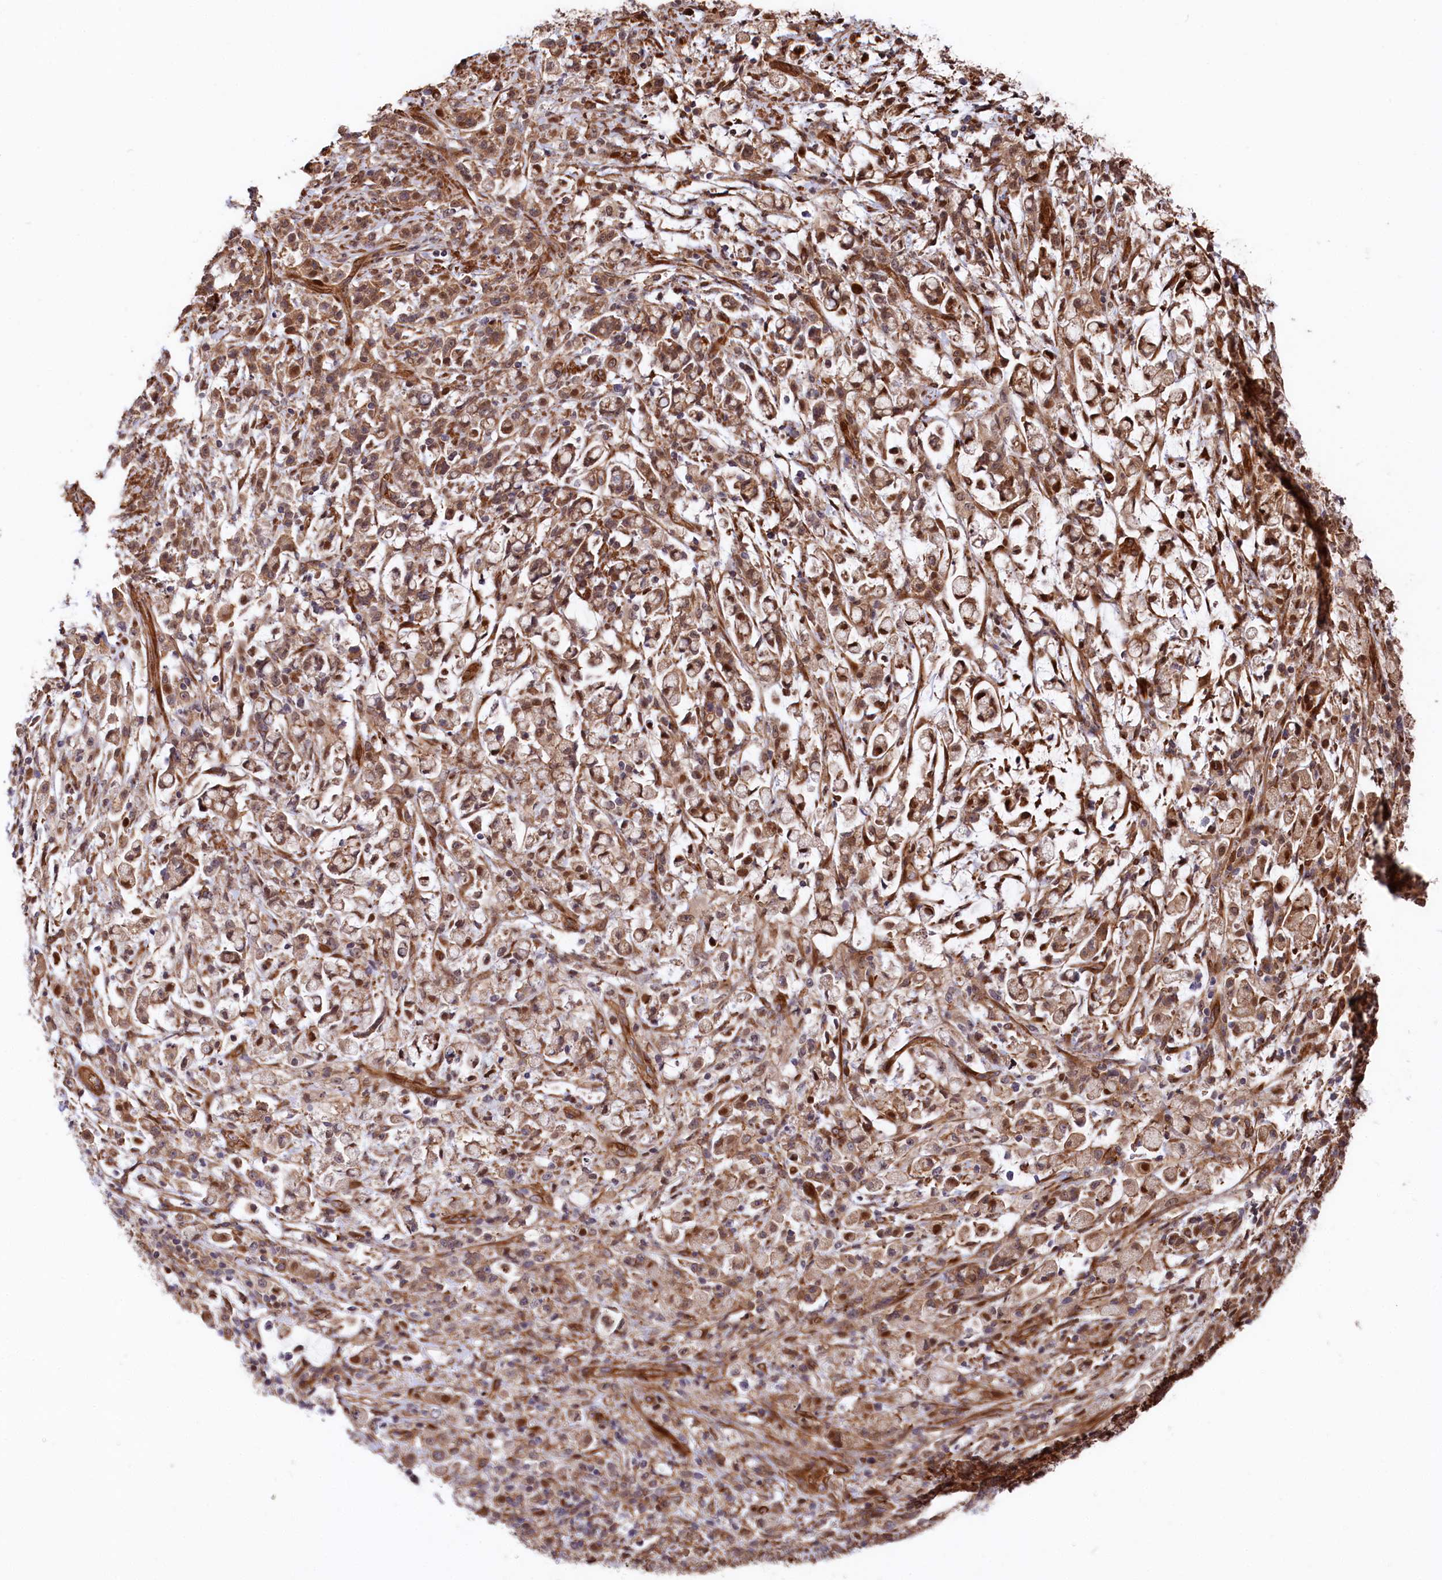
{"staining": {"intensity": "moderate", "quantity": ">75%", "location": "cytoplasmic/membranous"}, "tissue": "stomach cancer", "cell_type": "Tumor cells", "image_type": "cancer", "snomed": [{"axis": "morphology", "description": "Adenocarcinoma, NOS"}, {"axis": "topography", "description": "Stomach"}], "caption": "Protein analysis of stomach cancer tissue reveals moderate cytoplasmic/membranous staining in about >75% of tumor cells. (brown staining indicates protein expression, while blue staining denotes nuclei).", "gene": "TNKS1BP1", "patient": {"sex": "female", "age": 60}}